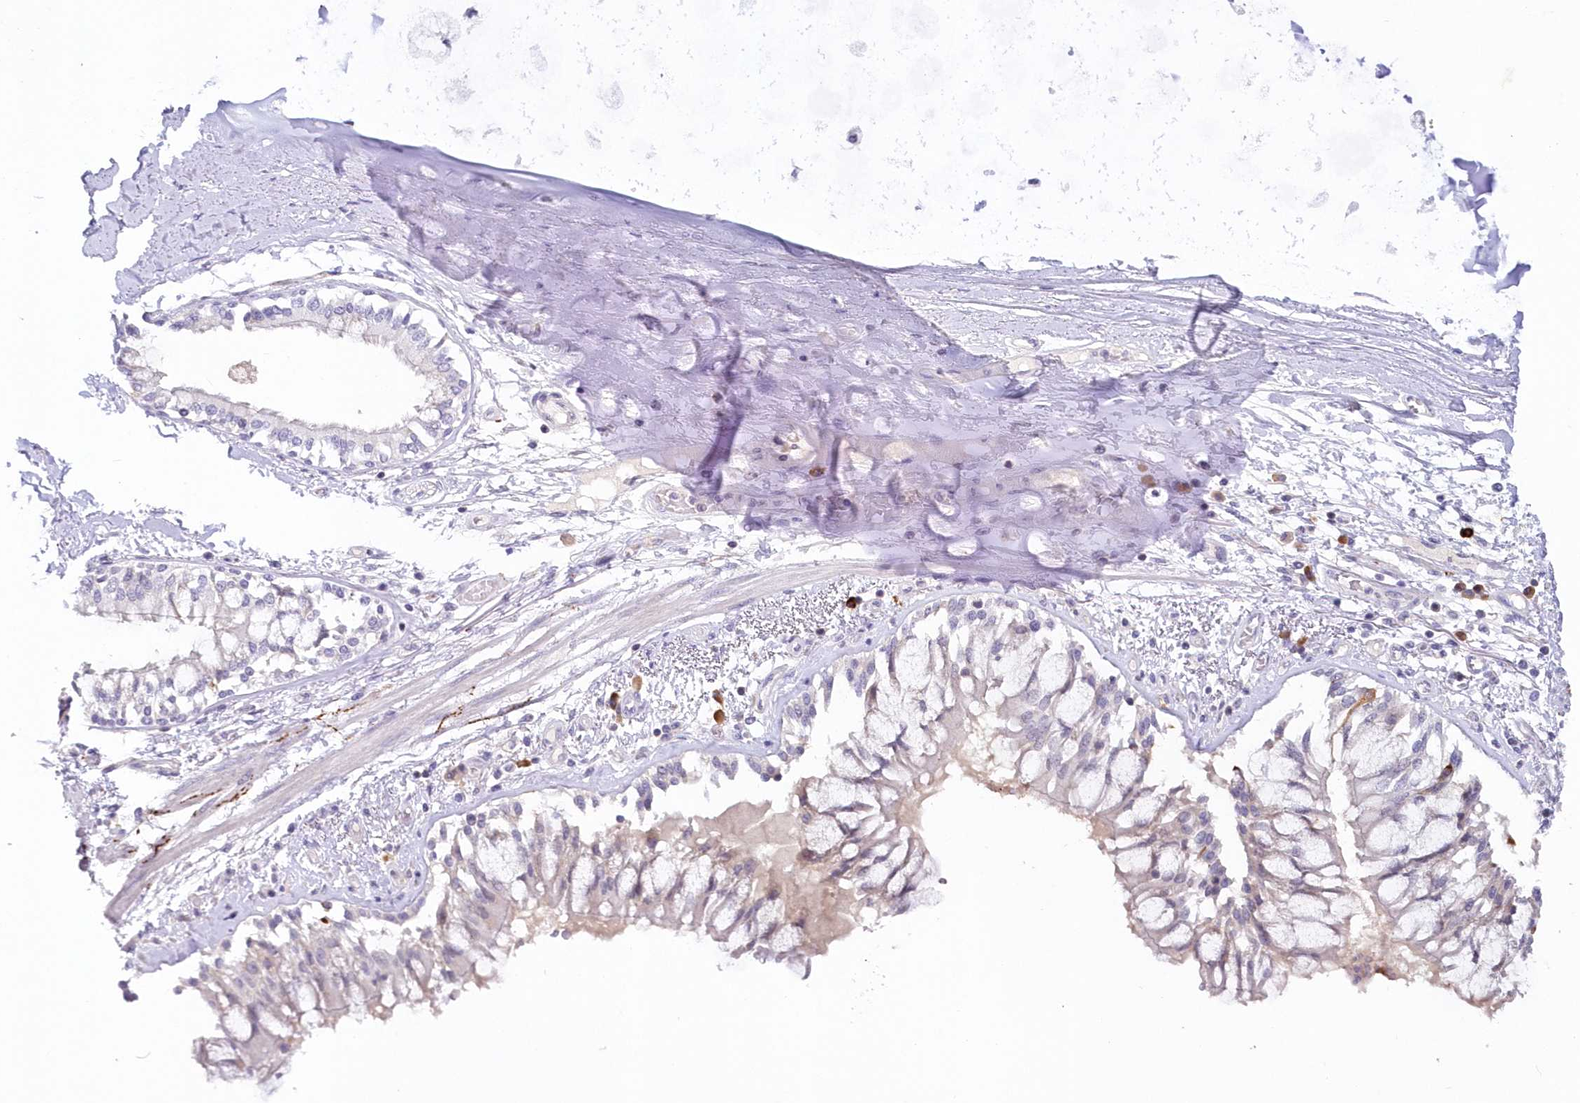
{"staining": {"intensity": "negative", "quantity": "none", "location": "none"}, "tissue": "soft tissue", "cell_type": "Chondrocytes", "image_type": "normal", "snomed": [{"axis": "morphology", "description": "Normal tissue, NOS"}, {"axis": "topography", "description": "Cartilage tissue"}, {"axis": "topography", "description": "Bronchus"}, {"axis": "topography", "description": "Lung"}, {"axis": "topography", "description": "Peripheral nerve tissue"}], "caption": "This image is of benign soft tissue stained with immunohistochemistry to label a protein in brown with the nuclei are counter-stained blue. There is no positivity in chondrocytes.", "gene": "SNED1", "patient": {"sex": "female", "age": 49}}